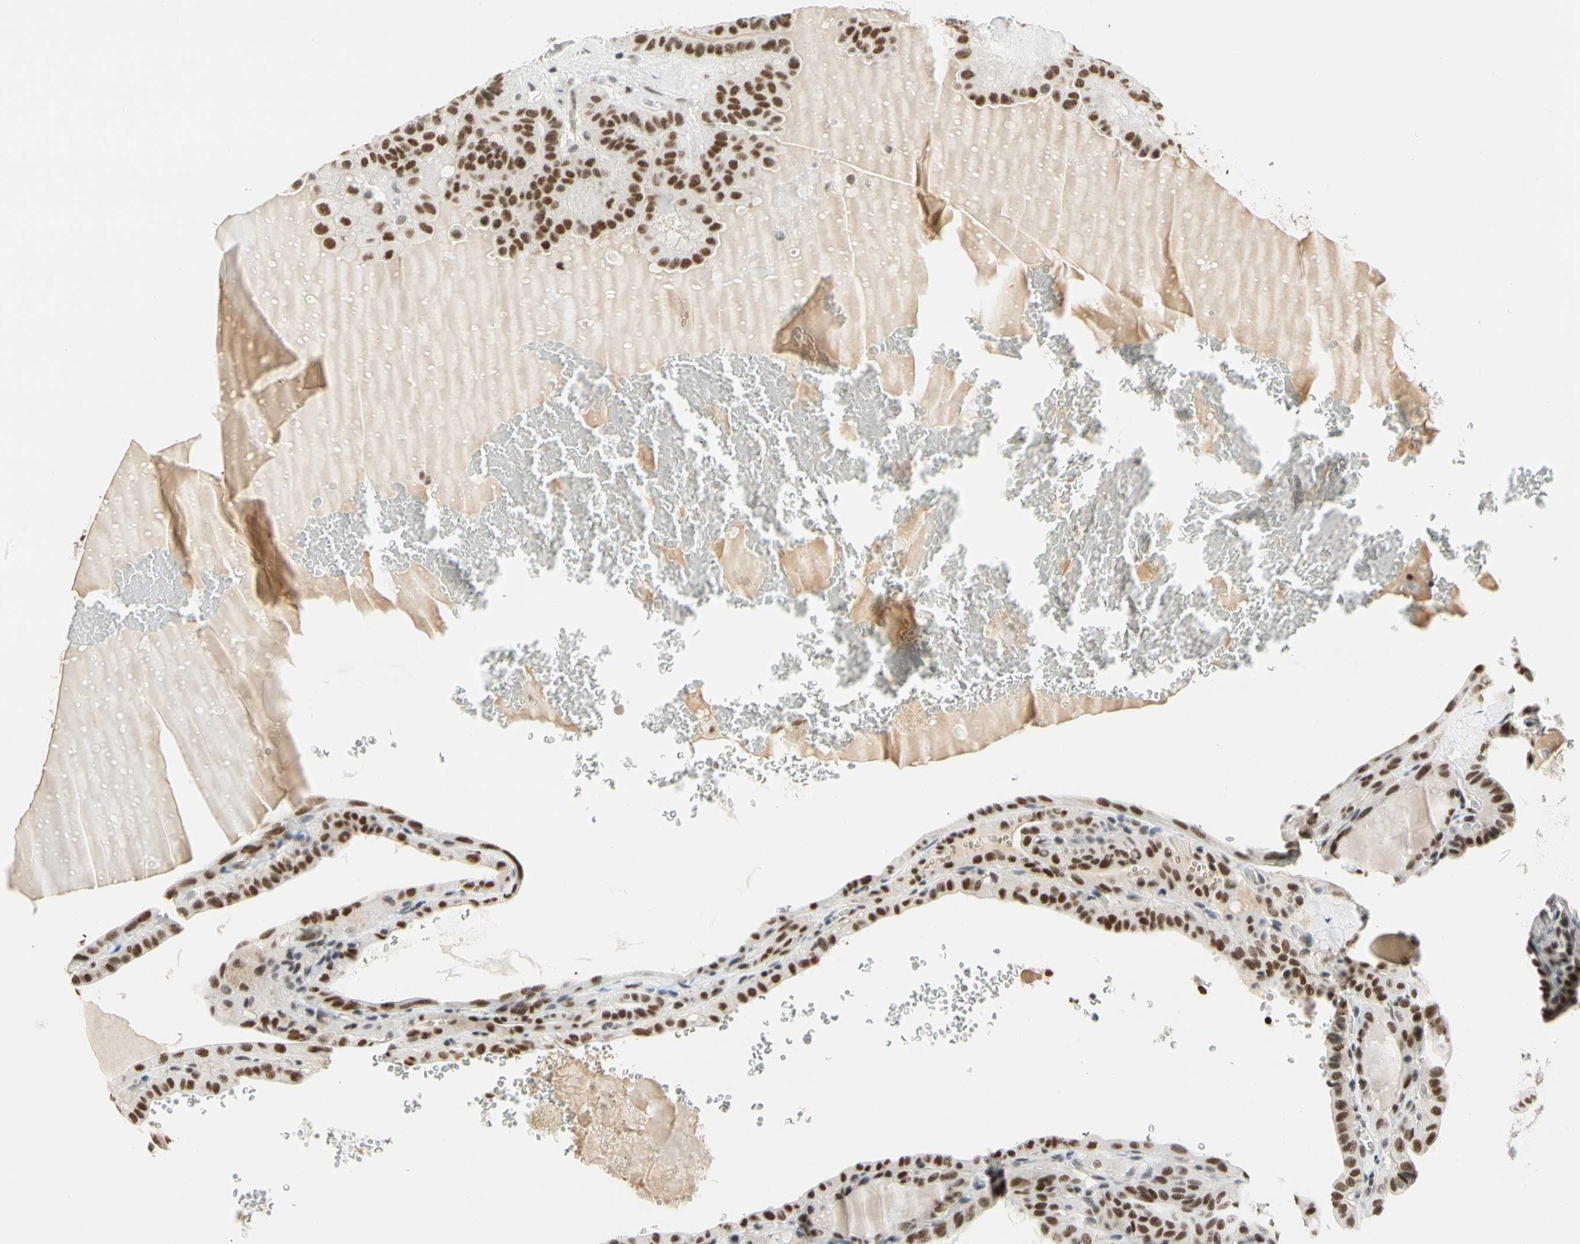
{"staining": {"intensity": "strong", "quantity": ">75%", "location": "nuclear"}, "tissue": "thyroid cancer", "cell_type": "Tumor cells", "image_type": "cancer", "snomed": [{"axis": "morphology", "description": "Papillary adenocarcinoma, NOS"}, {"axis": "topography", "description": "Thyroid gland"}], "caption": "The immunohistochemical stain shows strong nuclear positivity in tumor cells of thyroid cancer (papillary adenocarcinoma) tissue.", "gene": "ZSCAN16", "patient": {"sex": "male", "age": 77}}